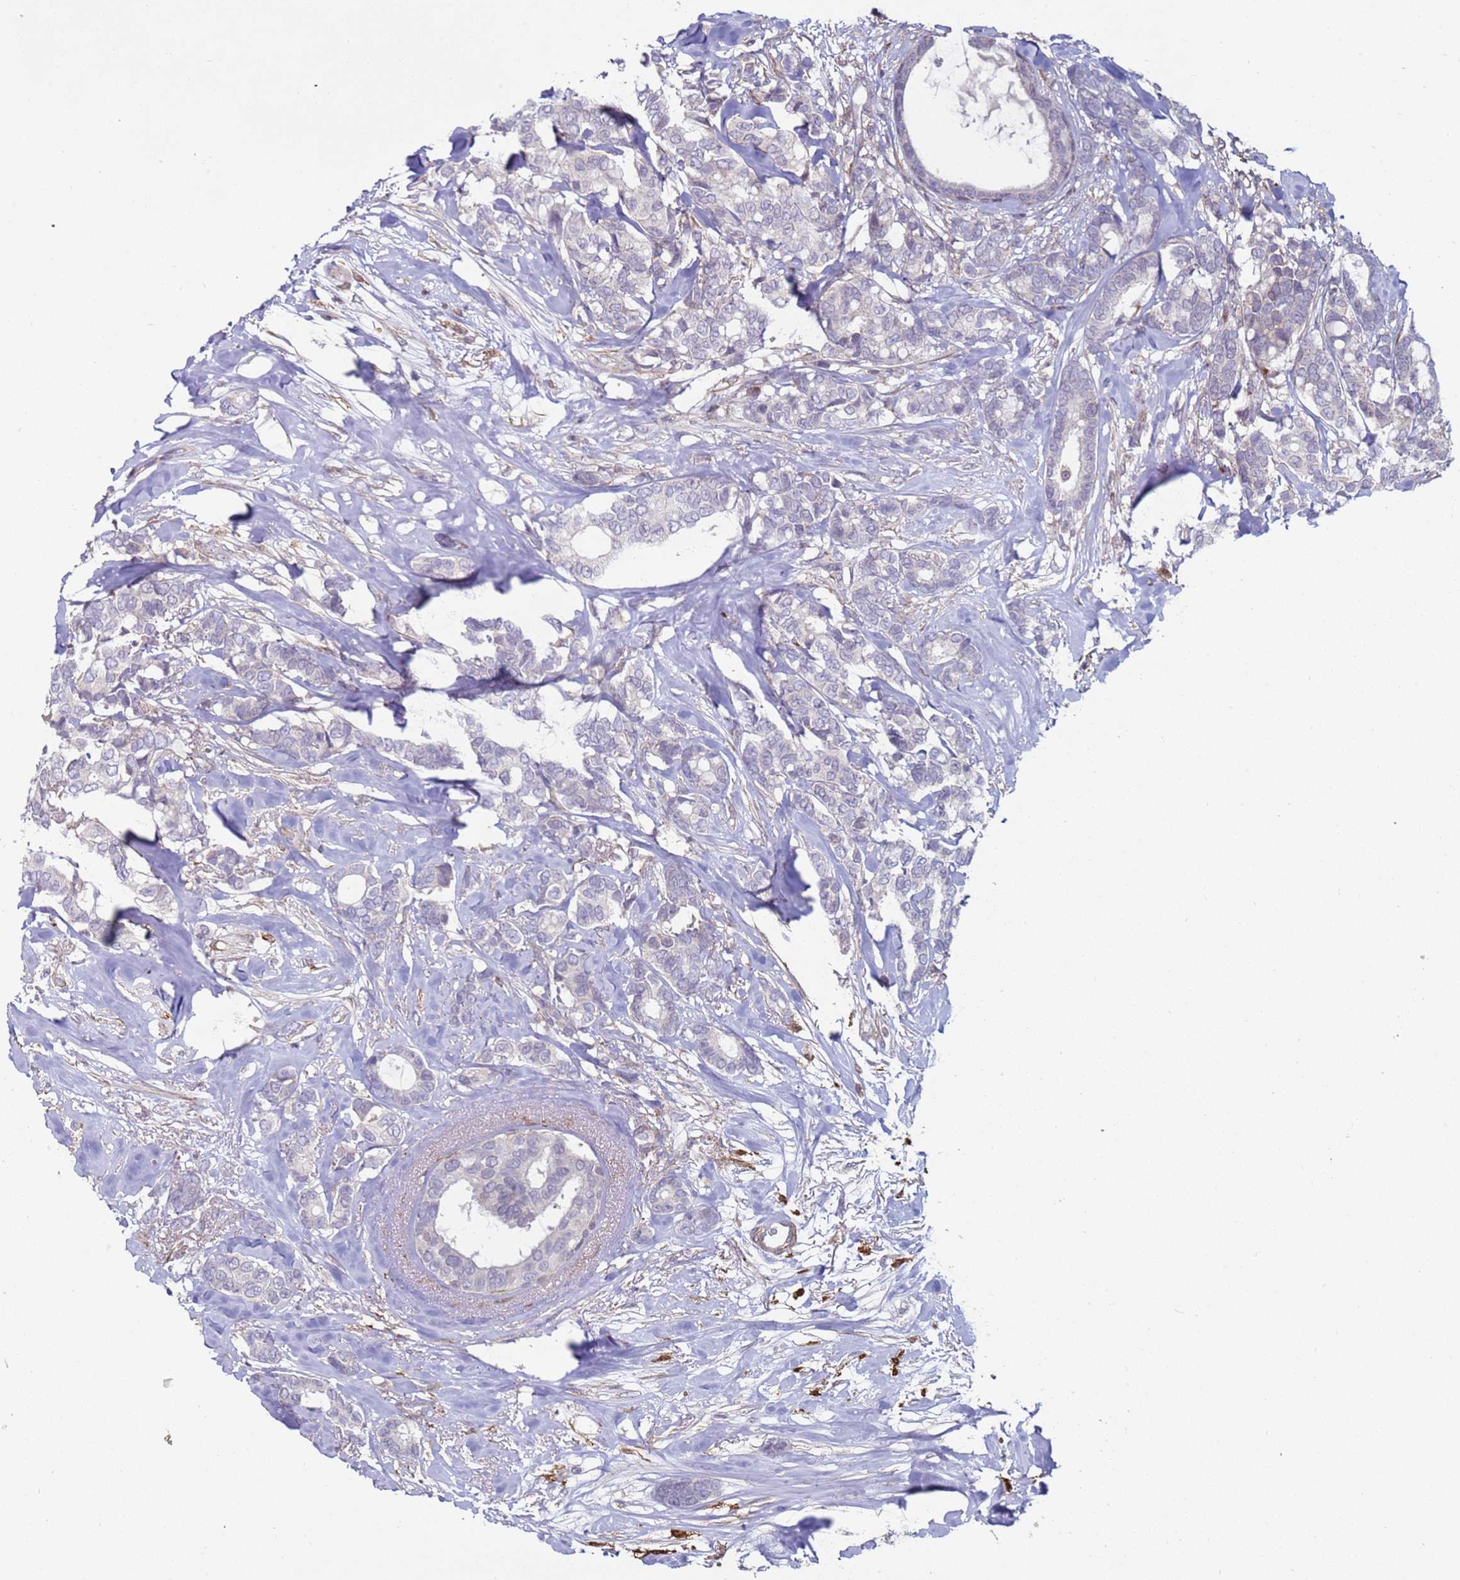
{"staining": {"intensity": "negative", "quantity": "none", "location": "none"}, "tissue": "breast cancer", "cell_type": "Tumor cells", "image_type": "cancer", "snomed": [{"axis": "morphology", "description": "Duct carcinoma"}, {"axis": "topography", "description": "Breast"}], "caption": "A histopathology image of breast intraductal carcinoma stained for a protein exhibits no brown staining in tumor cells. (Brightfield microscopy of DAB immunohistochemistry at high magnification).", "gene": "SNAPC4", "patient": {"sex": "female", "age": 87}}